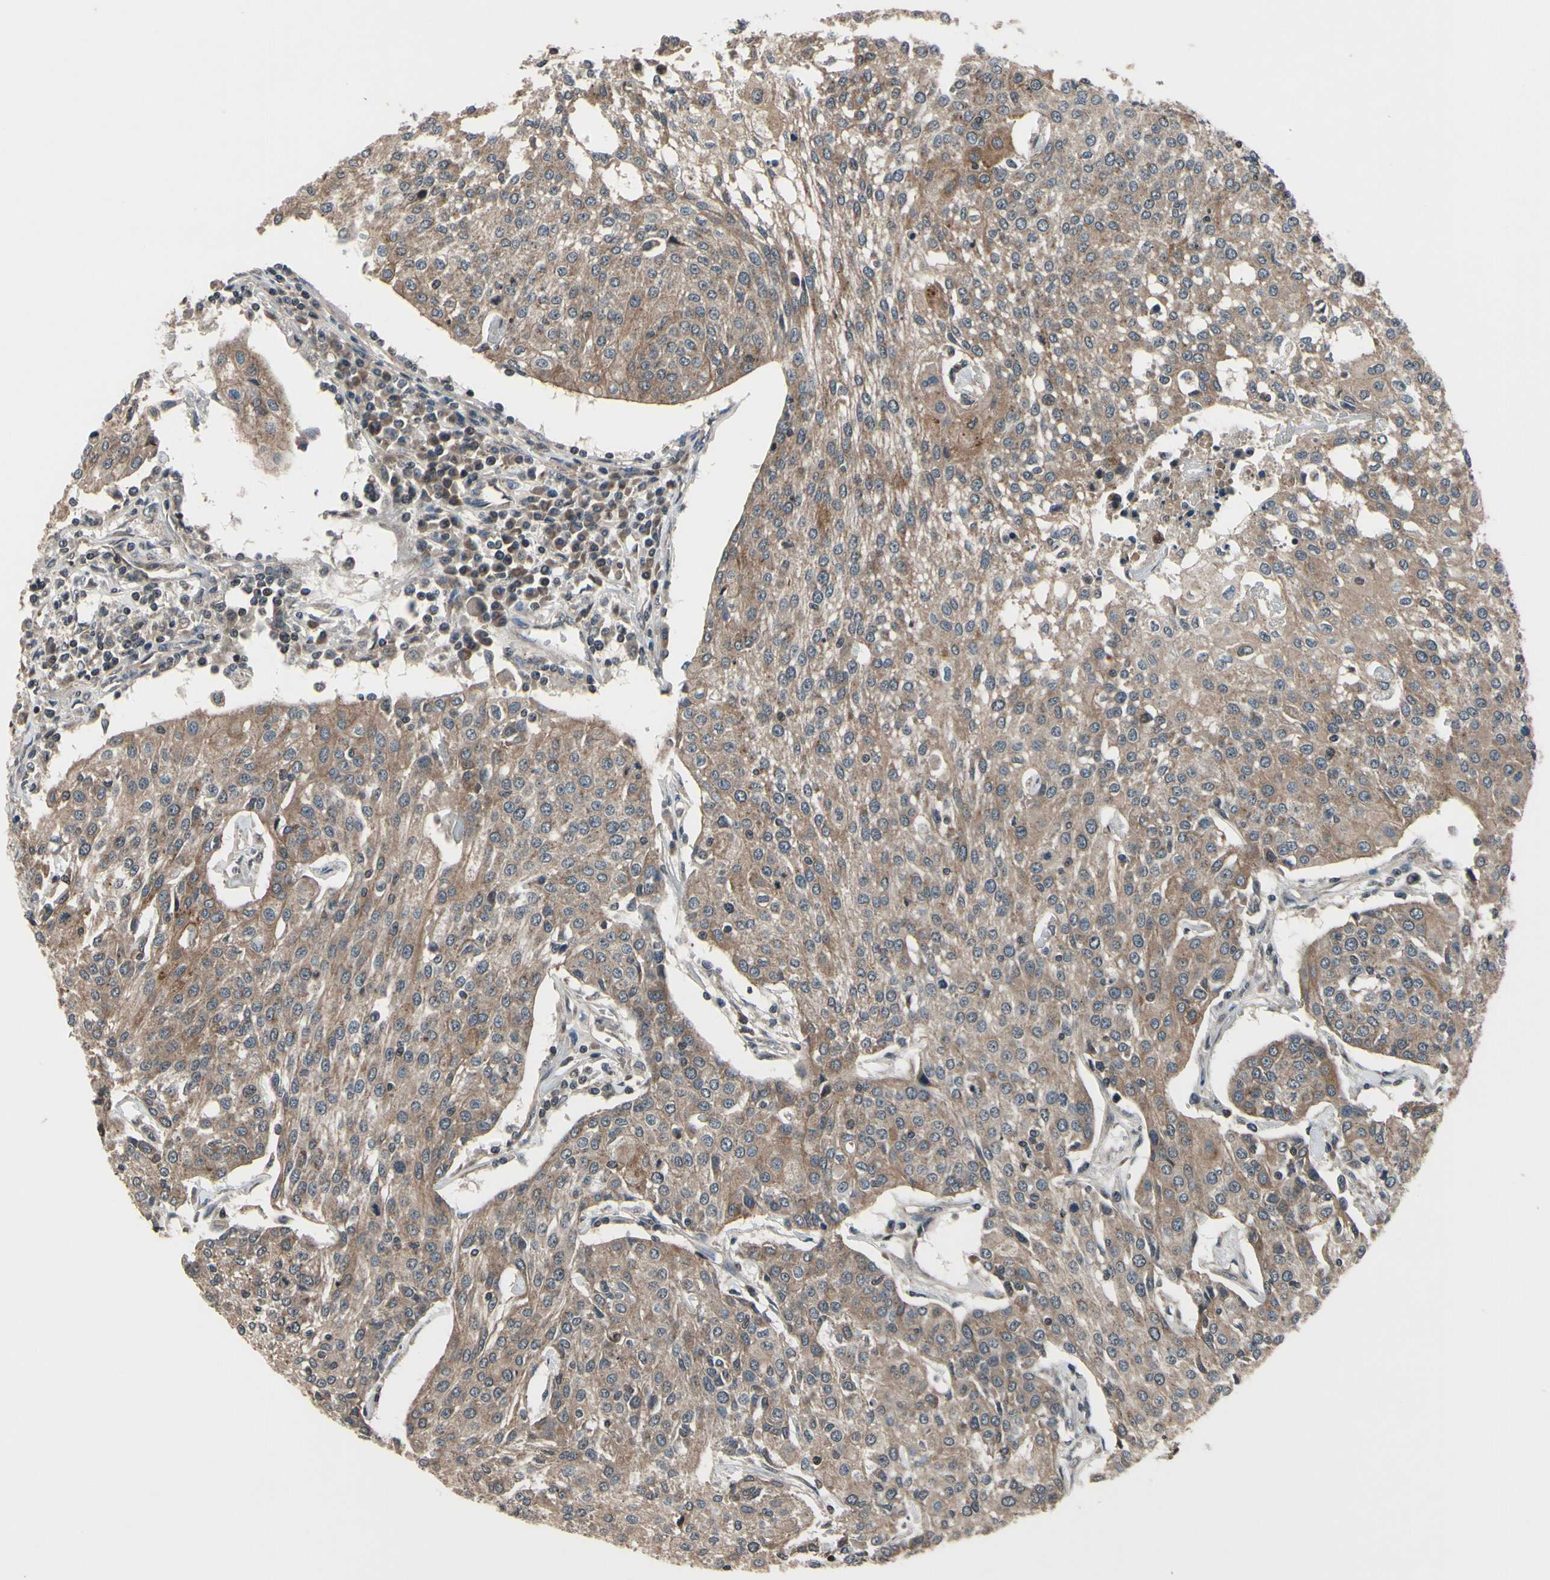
{"staining": {"intensity": "moderate", "quantity": ">75%", "location": "cytoplasmic/membranous"}, "tissue": "urothelial cancer", "cell_type": "Tumor cells", "image_type": "cancer", "snomed": [{"axis": "morphology", "description": "Urothelial carcinoma, High grade"}, {"axis": "topography", "description": "Urinary bladder"}], "caption": "Approximately >75% of tumor cells in human urothelial carcinoma (high-grade) display moderate cytoplasmic/membranous protein staining as visualized by brown immunohistochemical staining.", "gene": "MBTPS2", "patient": {"sex": "female", "age": 85}}